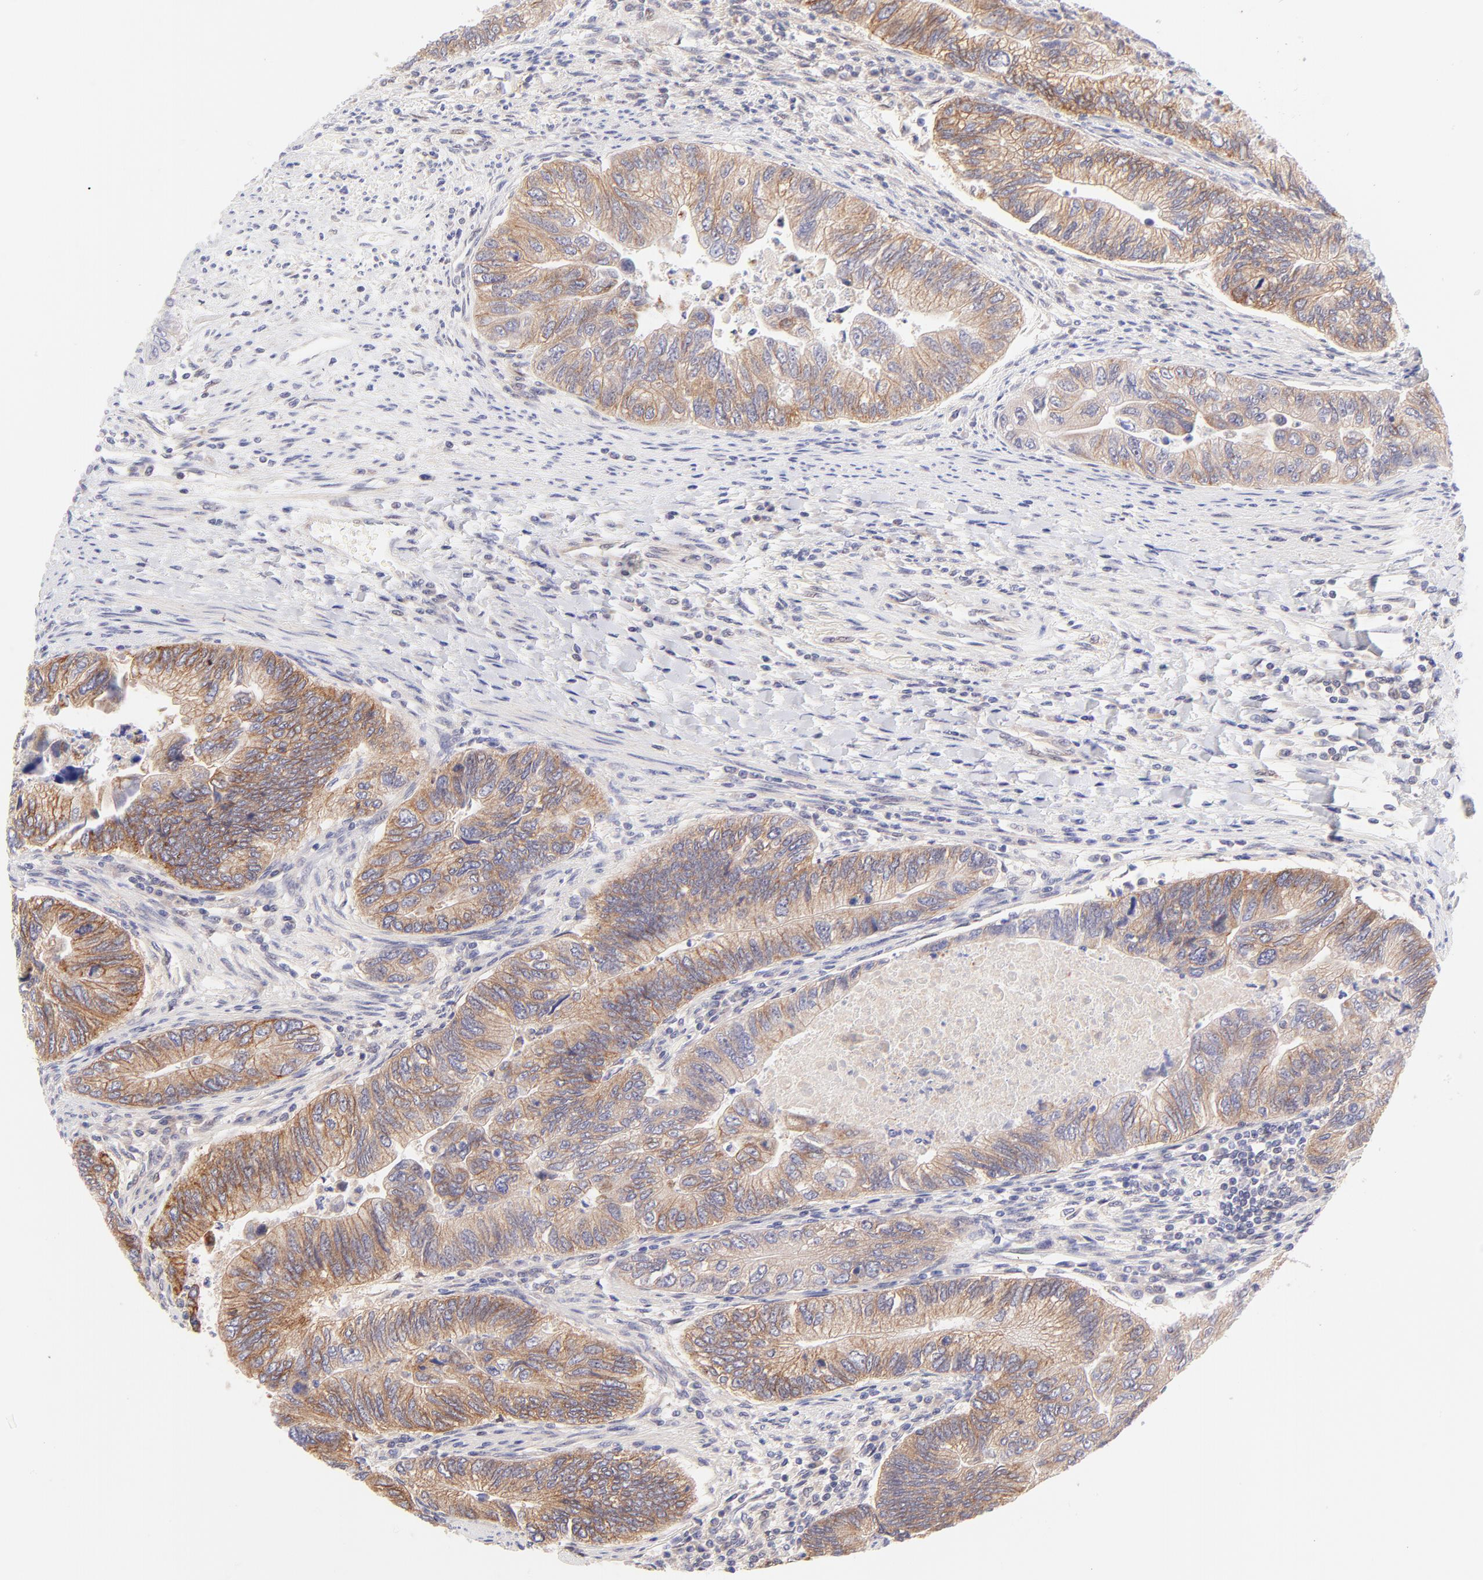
{"staining": {"intensity": "moderate", "quantity": ">75%", "location": "cytoplasmic/membranous"}, "tissue": "colorectal cancer", "cell_type": "Tumor cells", "image_type": "cancer", "snomed": [{"axis": "morphology", "description": "Adenocarcinoma, NOS"}, {"axis": "topography", "description": "Colon"}], "caption": "Protein staining of colorectal adenocarcinoma tissue demonstrates moderate cytoplasmic/membranous staining in about >75% of tumor cells.", "gene": "PBDC1", "patient": {"sex": "female", "age": 11}}